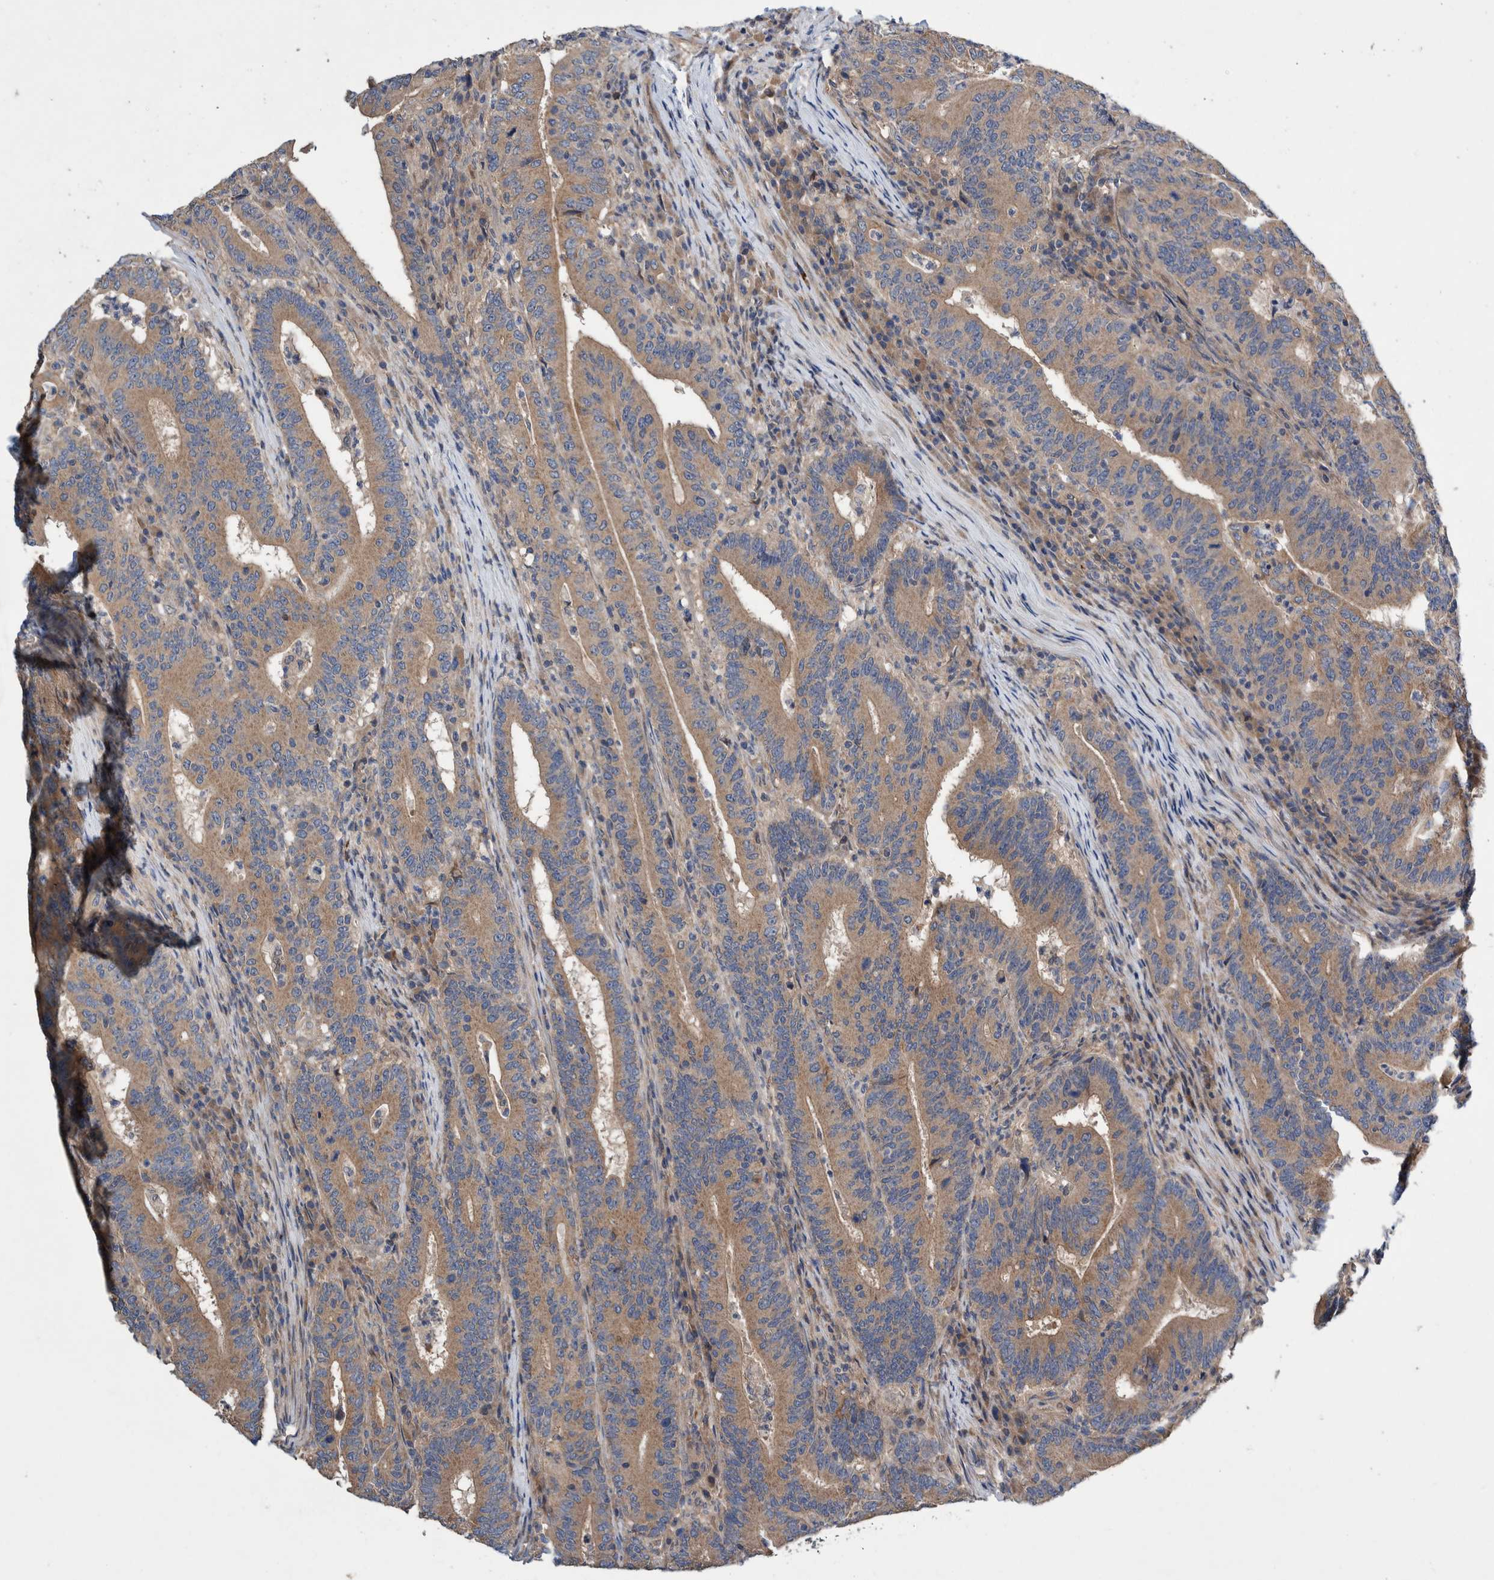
{"staining": {"intensity": "weak", "quantity": ">75%", "location": "cytoplasmic/membranous"}, "tissue": "colorectal cancer", "cell_type": "Tumor cells", "image_type": "cancer", "snomed": [{"axis": "morphology", "description": "Adenocarcinoma, NOS"}, {"axis": "topography", "description": "Colon"}], "caption": "Colorectal adenocarcinoma stained for a protein (brown) displays weak cytoplasmic/membranous positive expression in about >75% of tumor cells.", "gene": "PIK3R6", "patient": {"sex": "female", "age": 66}}